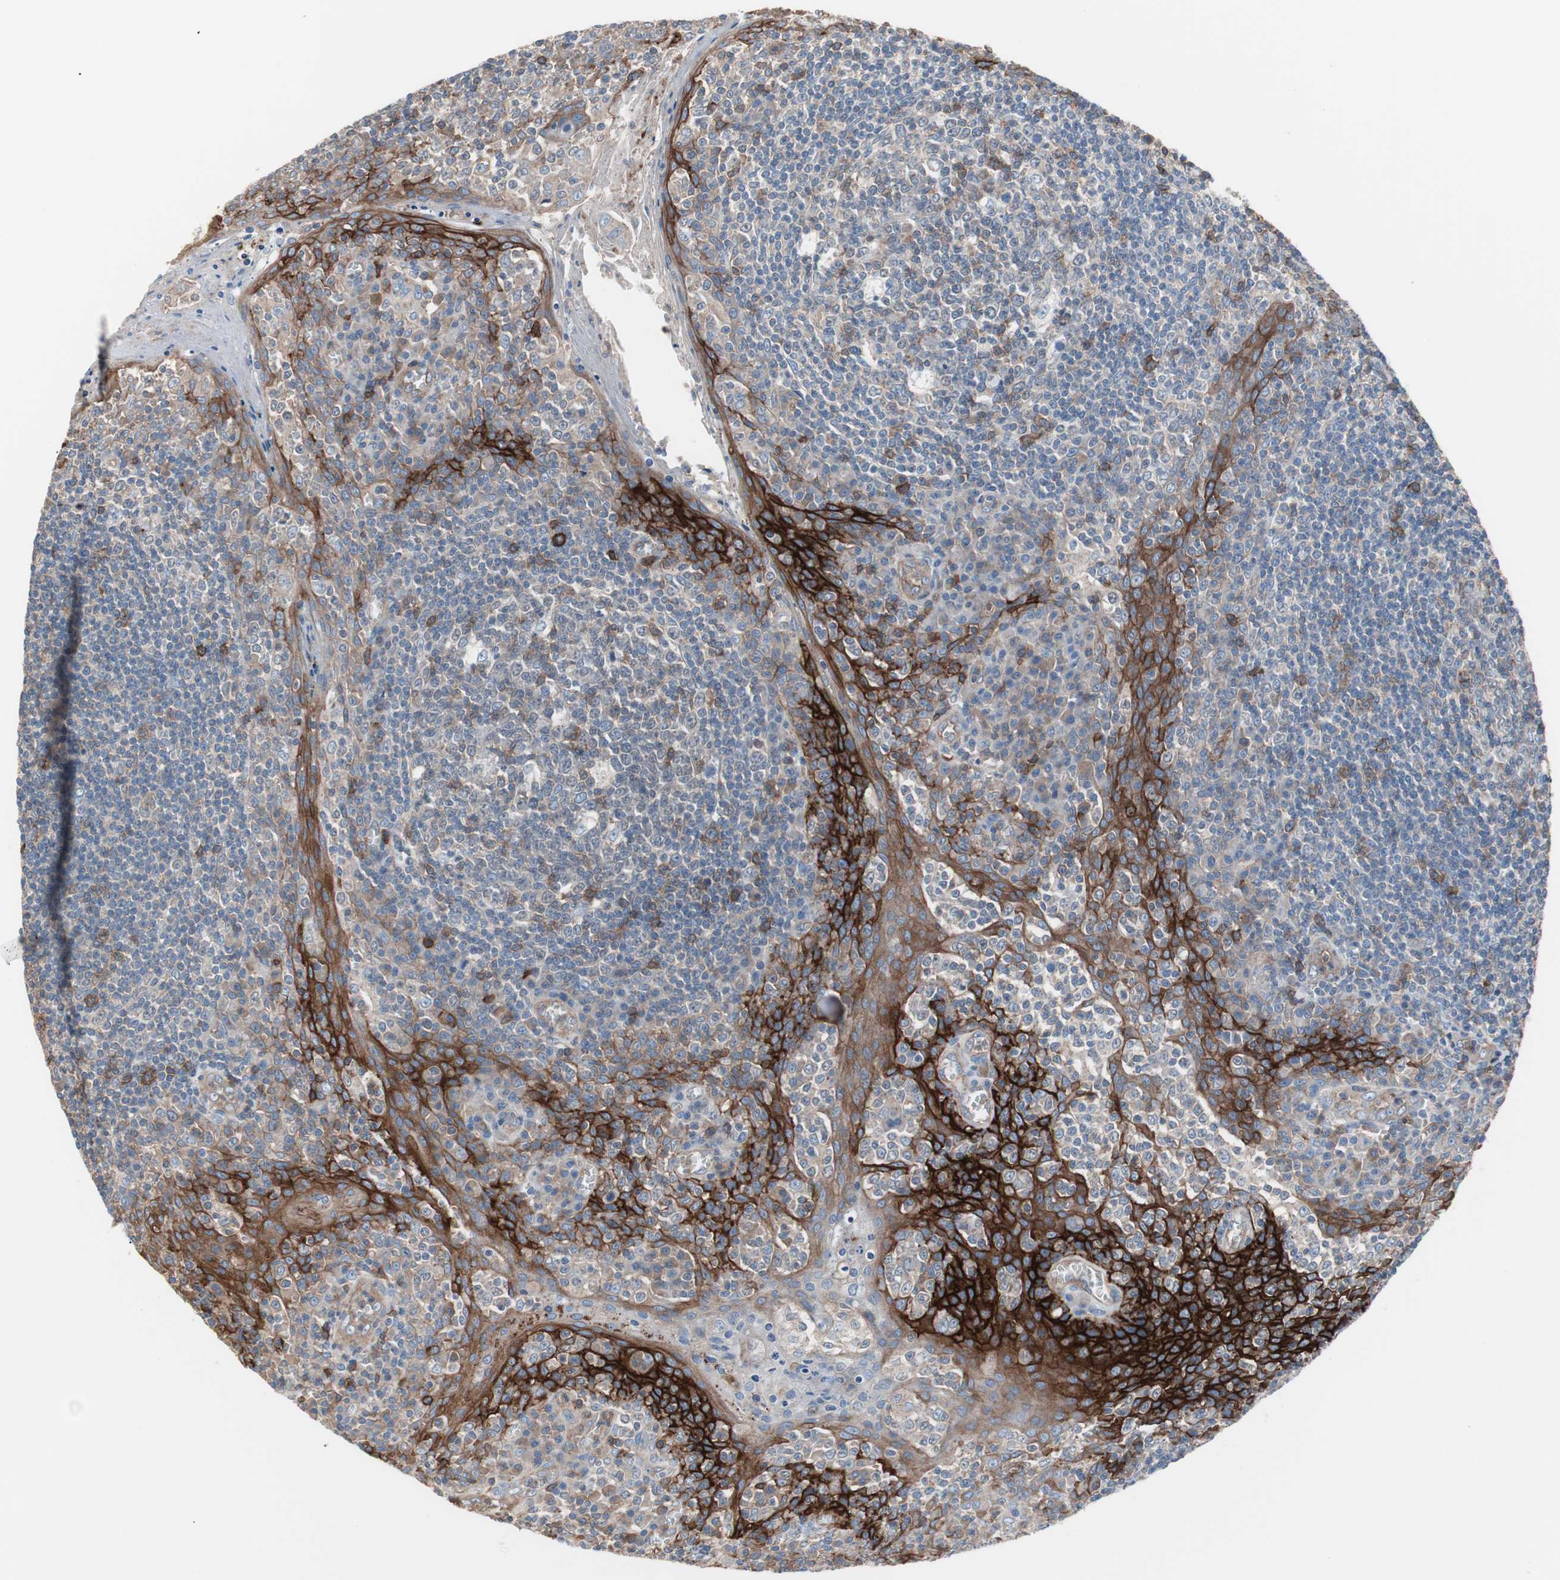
{"staining": {"intensity": "weak", "quantity": "<25%", "location": "cytoplasmic/membranous"}, "tissue": "tonsil", "cell_type": "Germinal center cells", "image_type": "normal", "snomed": [{"axis": "morphology", "description": "Normal tissue, NOS"}, {"axis": "topography", "description": "Tonsil"}], "caption": "This is an immunohistochemistry image of normal tonsil. There is no expression in germinal center cells.", "gene": "GPR160", "patient": {"sex": "male", "age": 31}}